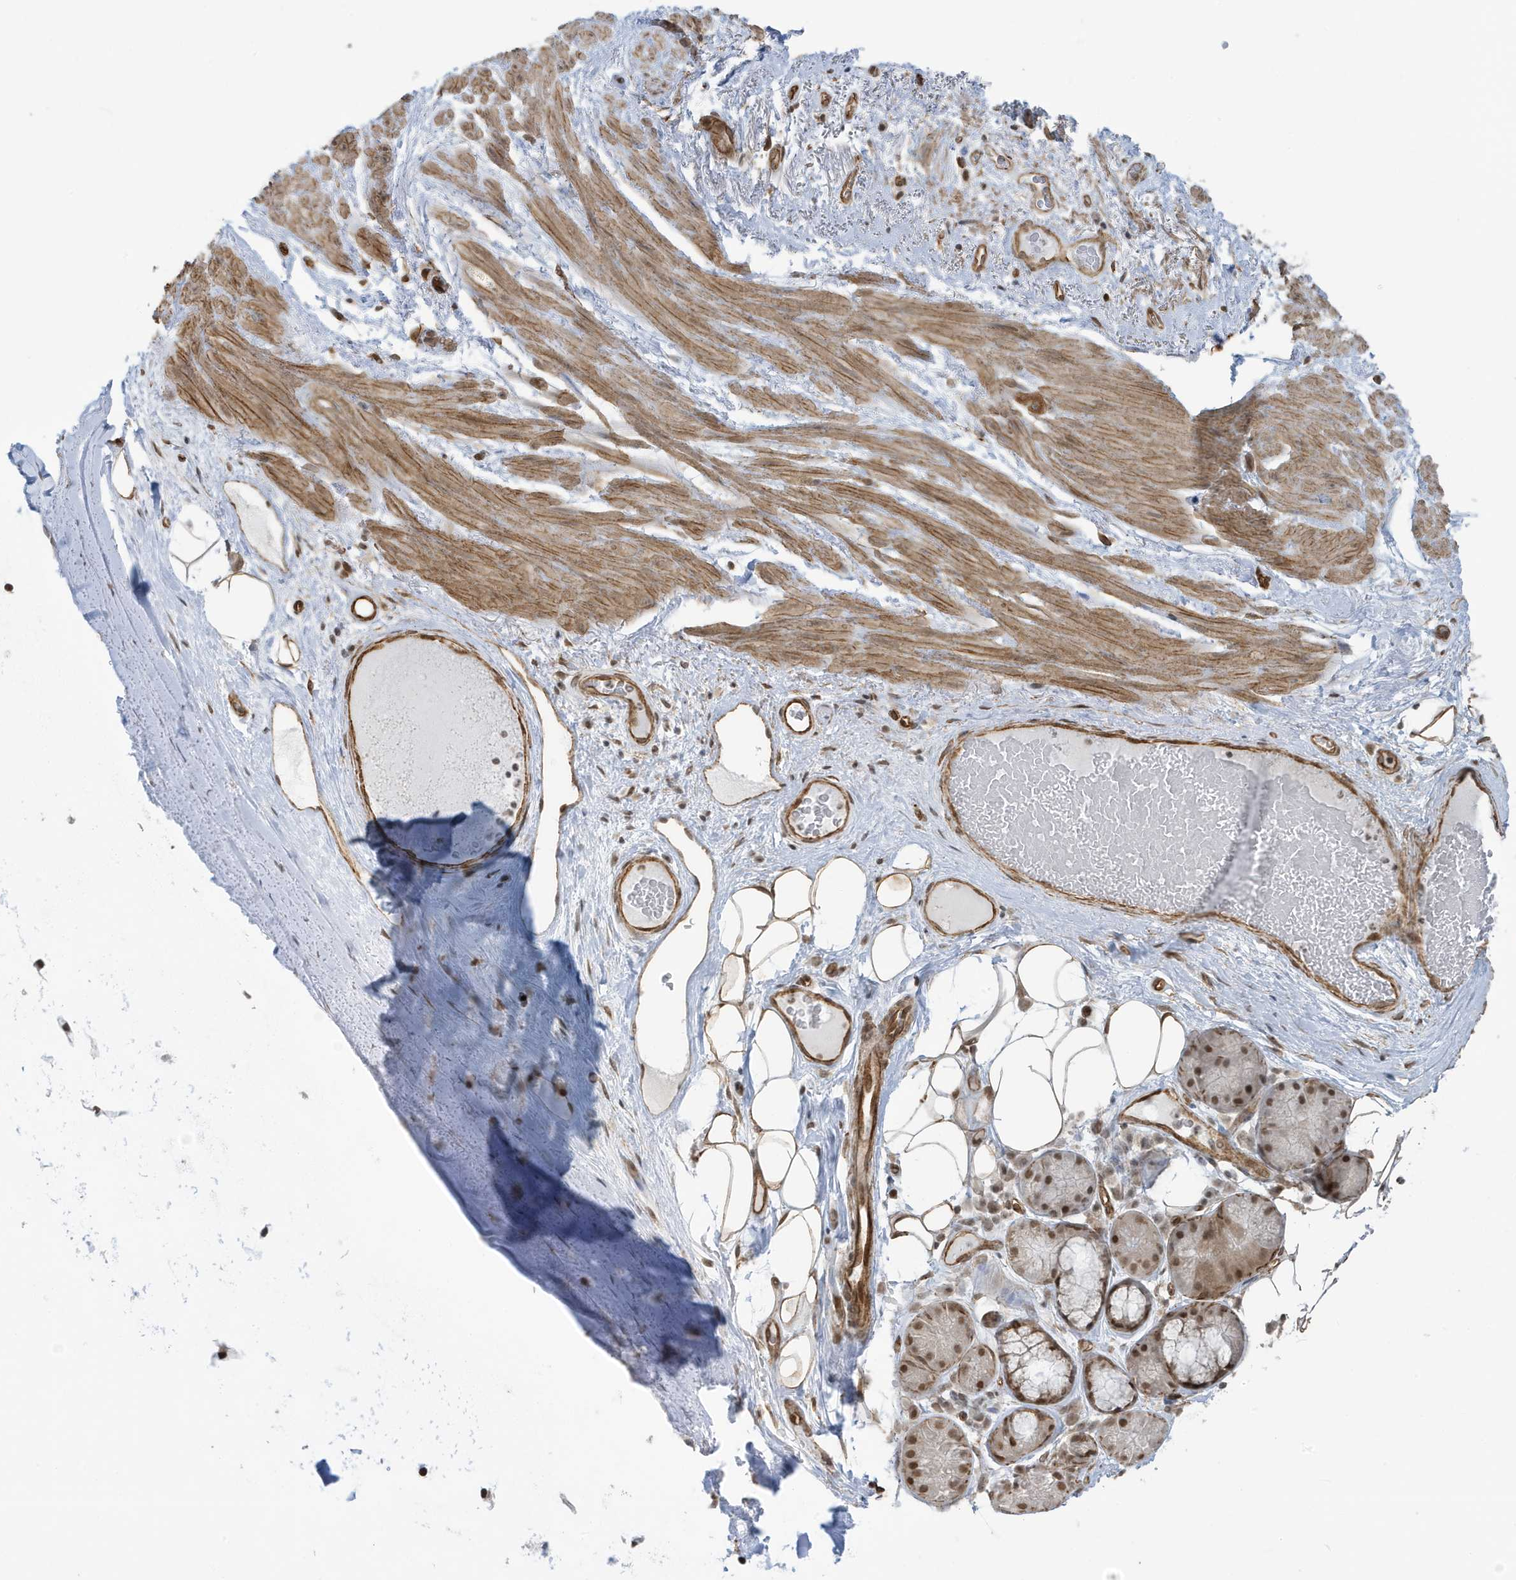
{"staining": {"intensity": "moderate", "quantity": ">75%", "location": "cytoplasmic/membranous,nuclear"}, "tissue": "adipose tissue", "cell_type": "Adipocytes", "image_type": "normal", "snomed": [{"axis": "morphology", "description": "Normal tissue, NOS"}, {"axis": "morphology", "description": "Squamous cell carcinoma, NOS"}, {"axis": "topography", "description": "Lymph node"}, {"axis": "topography", "description": "Bronchus"}, {"axis": "topography", "description": "Lung"}], "caption": "Approximately >75% of adipocytes in unremarkable human adipose tissue reveal moderate cytoplasmic/membranous,nuclear protein expression as visualized by brown immunohistochemical staining.", "gene": "CHCHD4", "patient": {"sex": "male", "age": 66}}